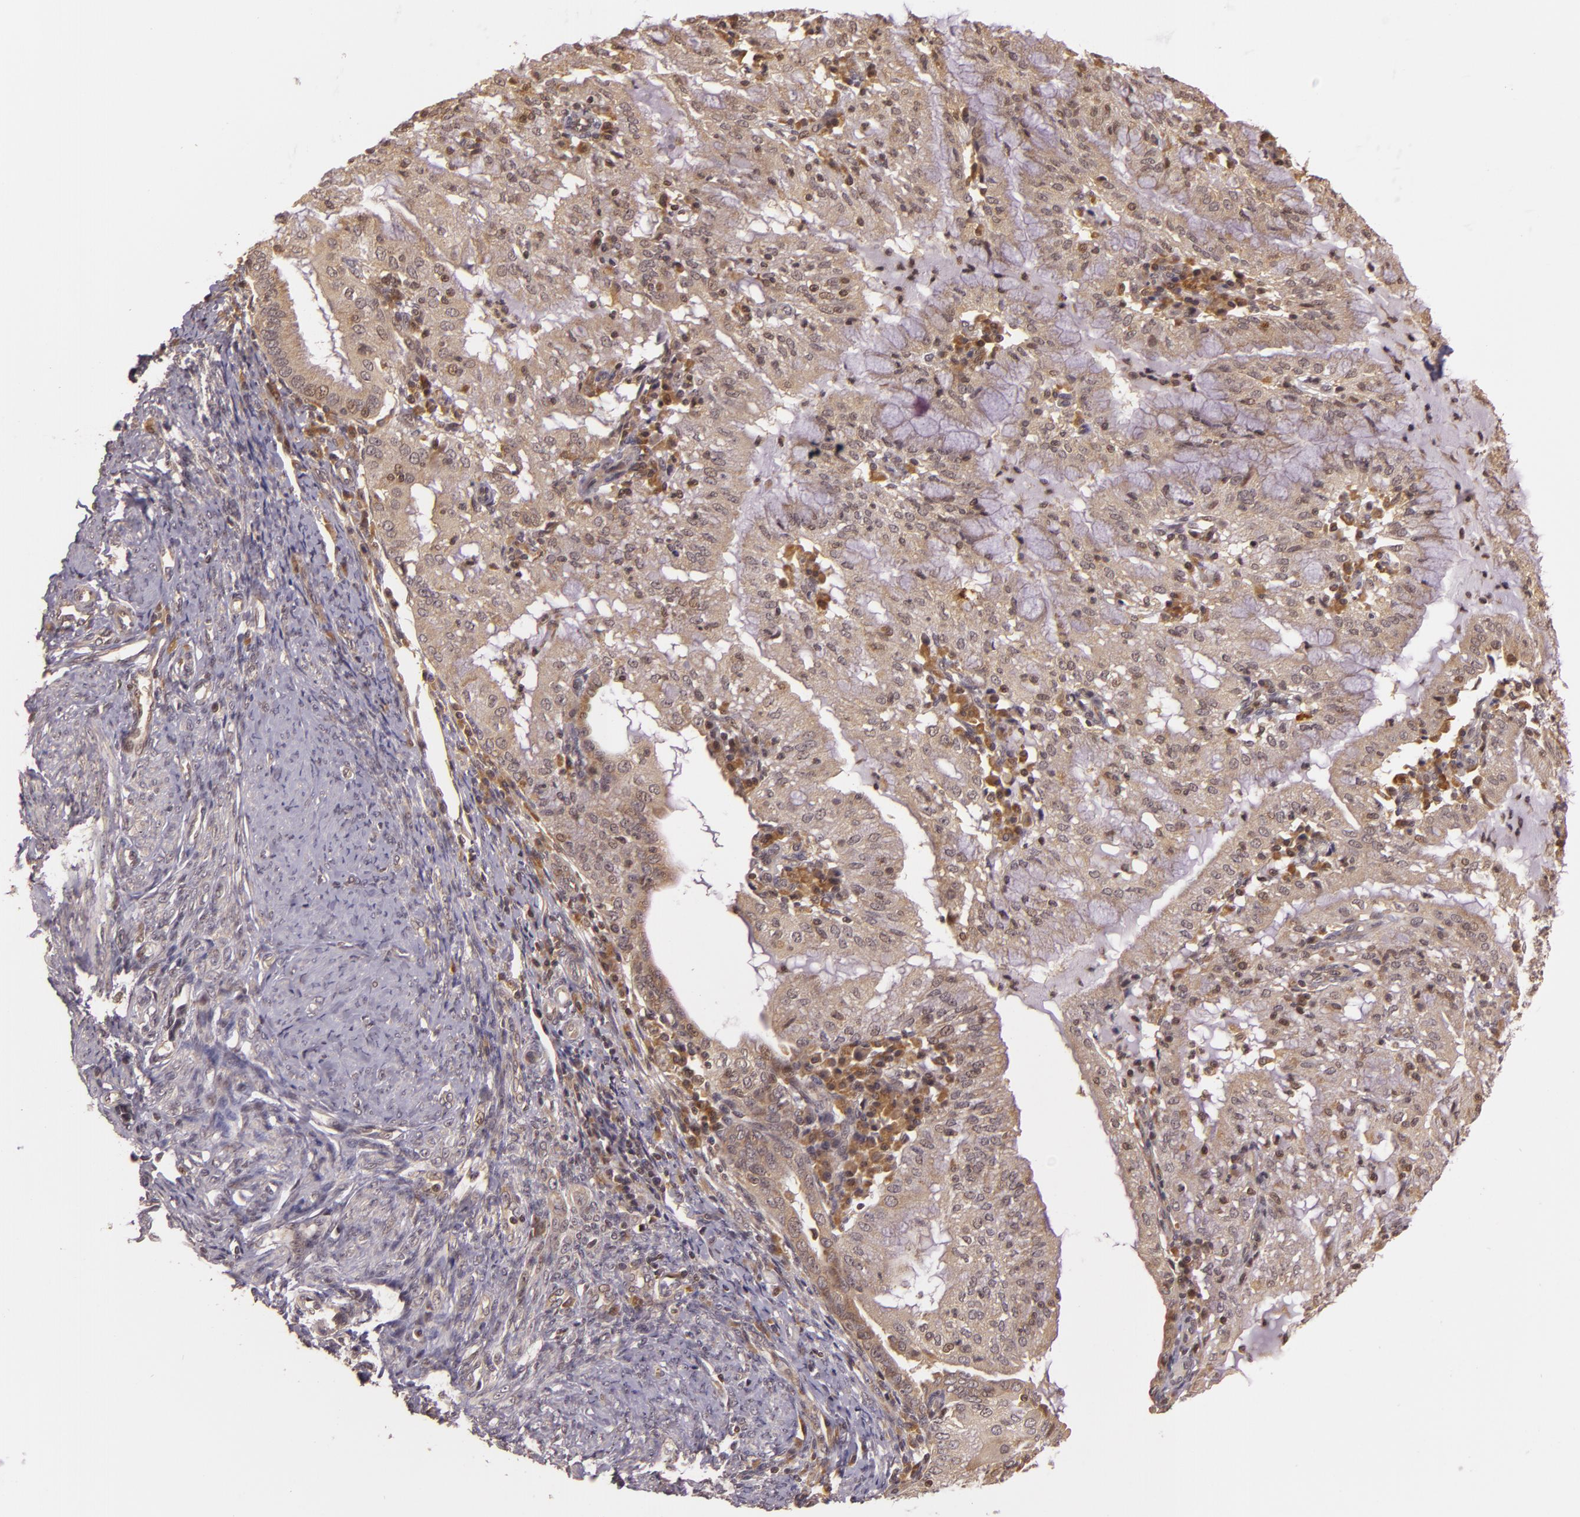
{"staining": {"intensity": "weak", "quantity": ">75%", "location": "cytoplasmic/membranous"}, "tissue": "endometrial cancer", "cell_type": "Tumor cells", "image_type": "cancer", "snomed": [{"axis": "morphology", "description": "Adenocarcinoma, NOS"}, {"axis": "topography", "description": "Endometrium"}], "caption": "Protein staining of endometrial adenocarcinoma tissue reveals weak cytoplasmic/membranous staining in approximately >75% of tumor cells.", "gene": "TXNRD2", "patient": {"sex": "female", "age": 63}}